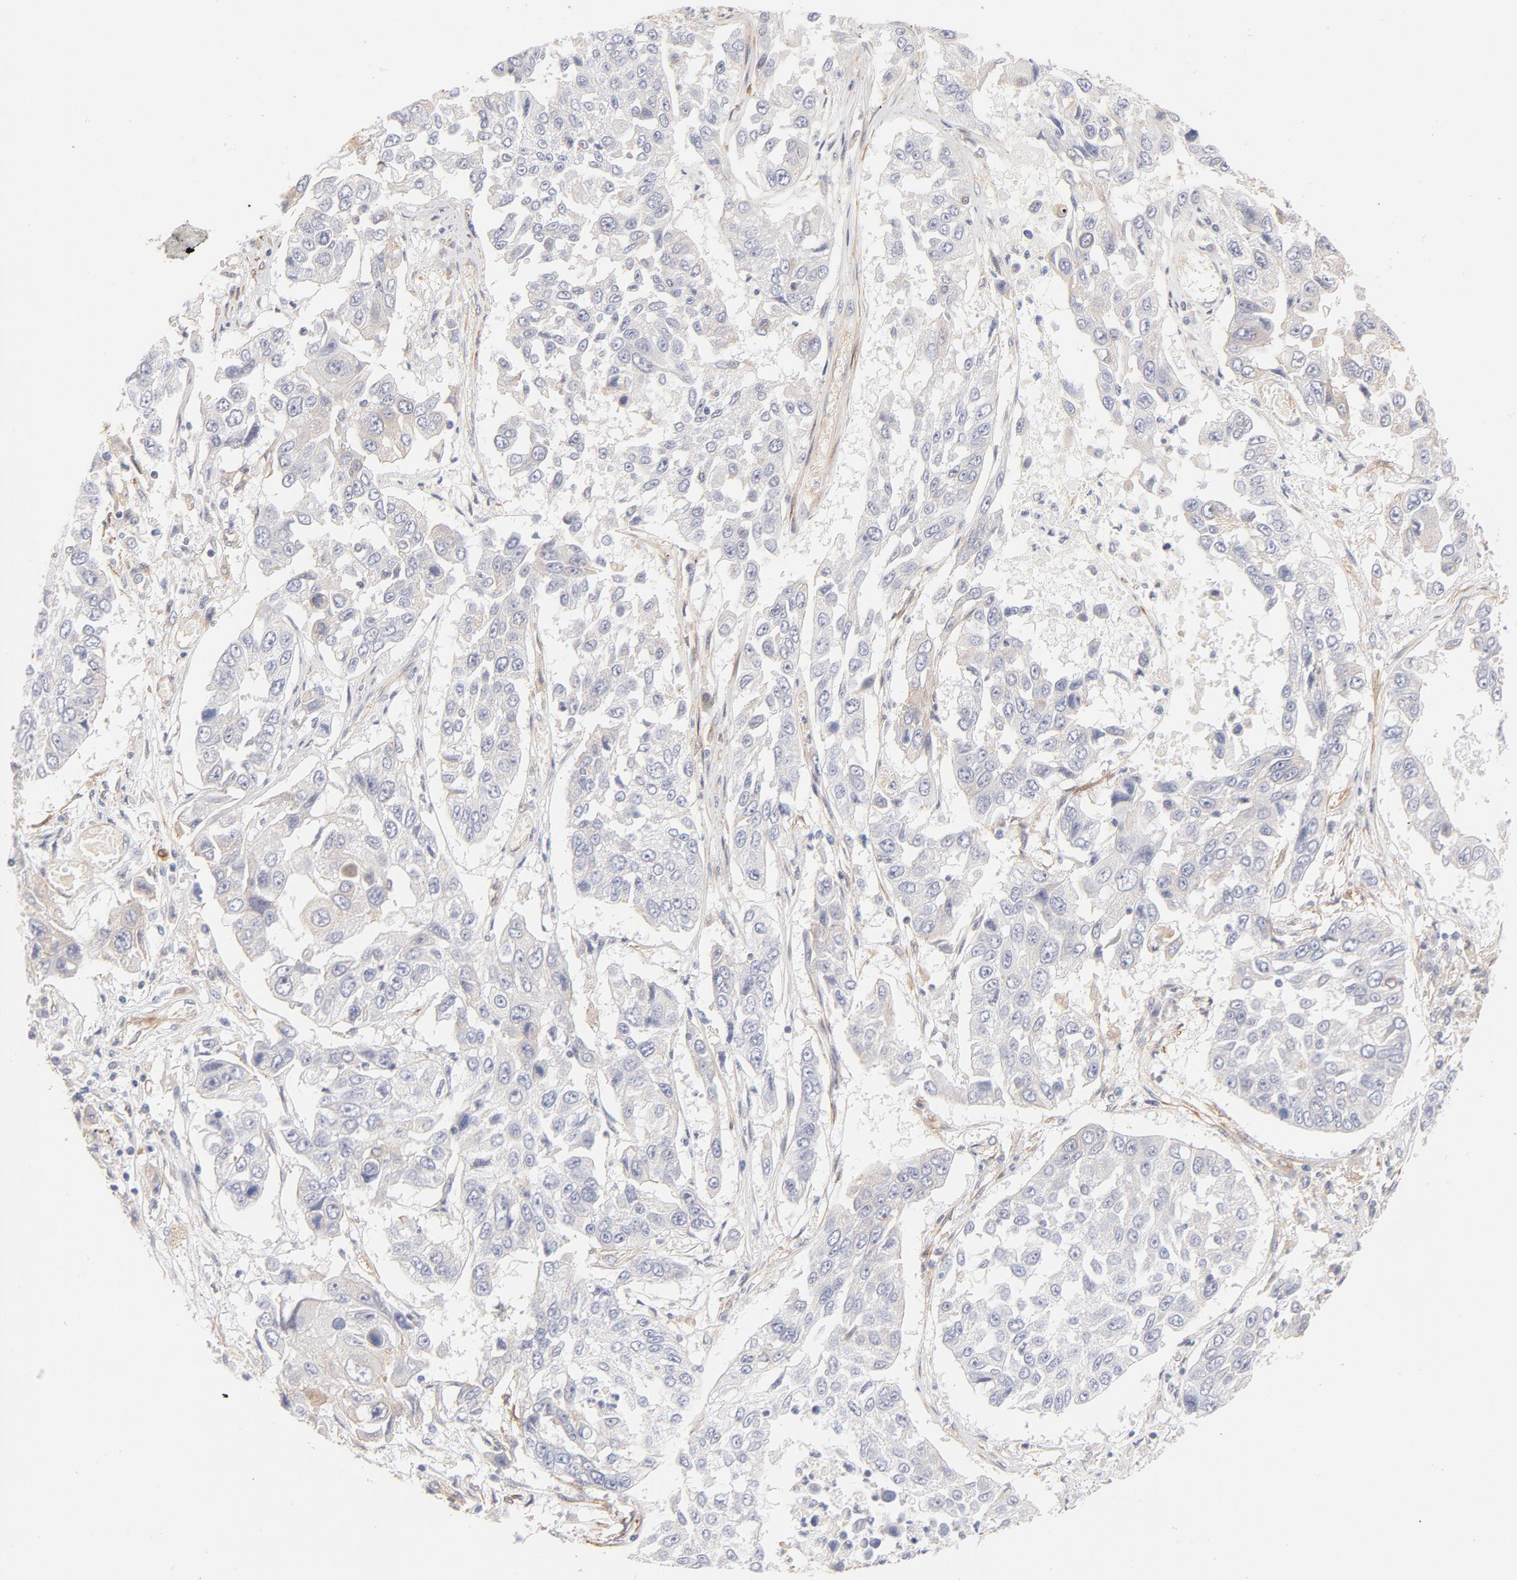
{"staining": {"intensity": "negative", "quantity": "none", "location": "none"}, "tissue": "lung cancer", "cell_type": "Tumor cells", "image_type": "cancer", "snomed": [{"axis": "morphology", "description": "Squamous cell carcinoma, NOS"}, {"axis": "topography", "description": "Lung"}], "caption": "DAB immunohistochemical staining of lung squamous cell carcinoma reveals no significant expression in tumor cells.", "gene": "LDLRAP1", "patient": {"sex": "male", "age": 71}}